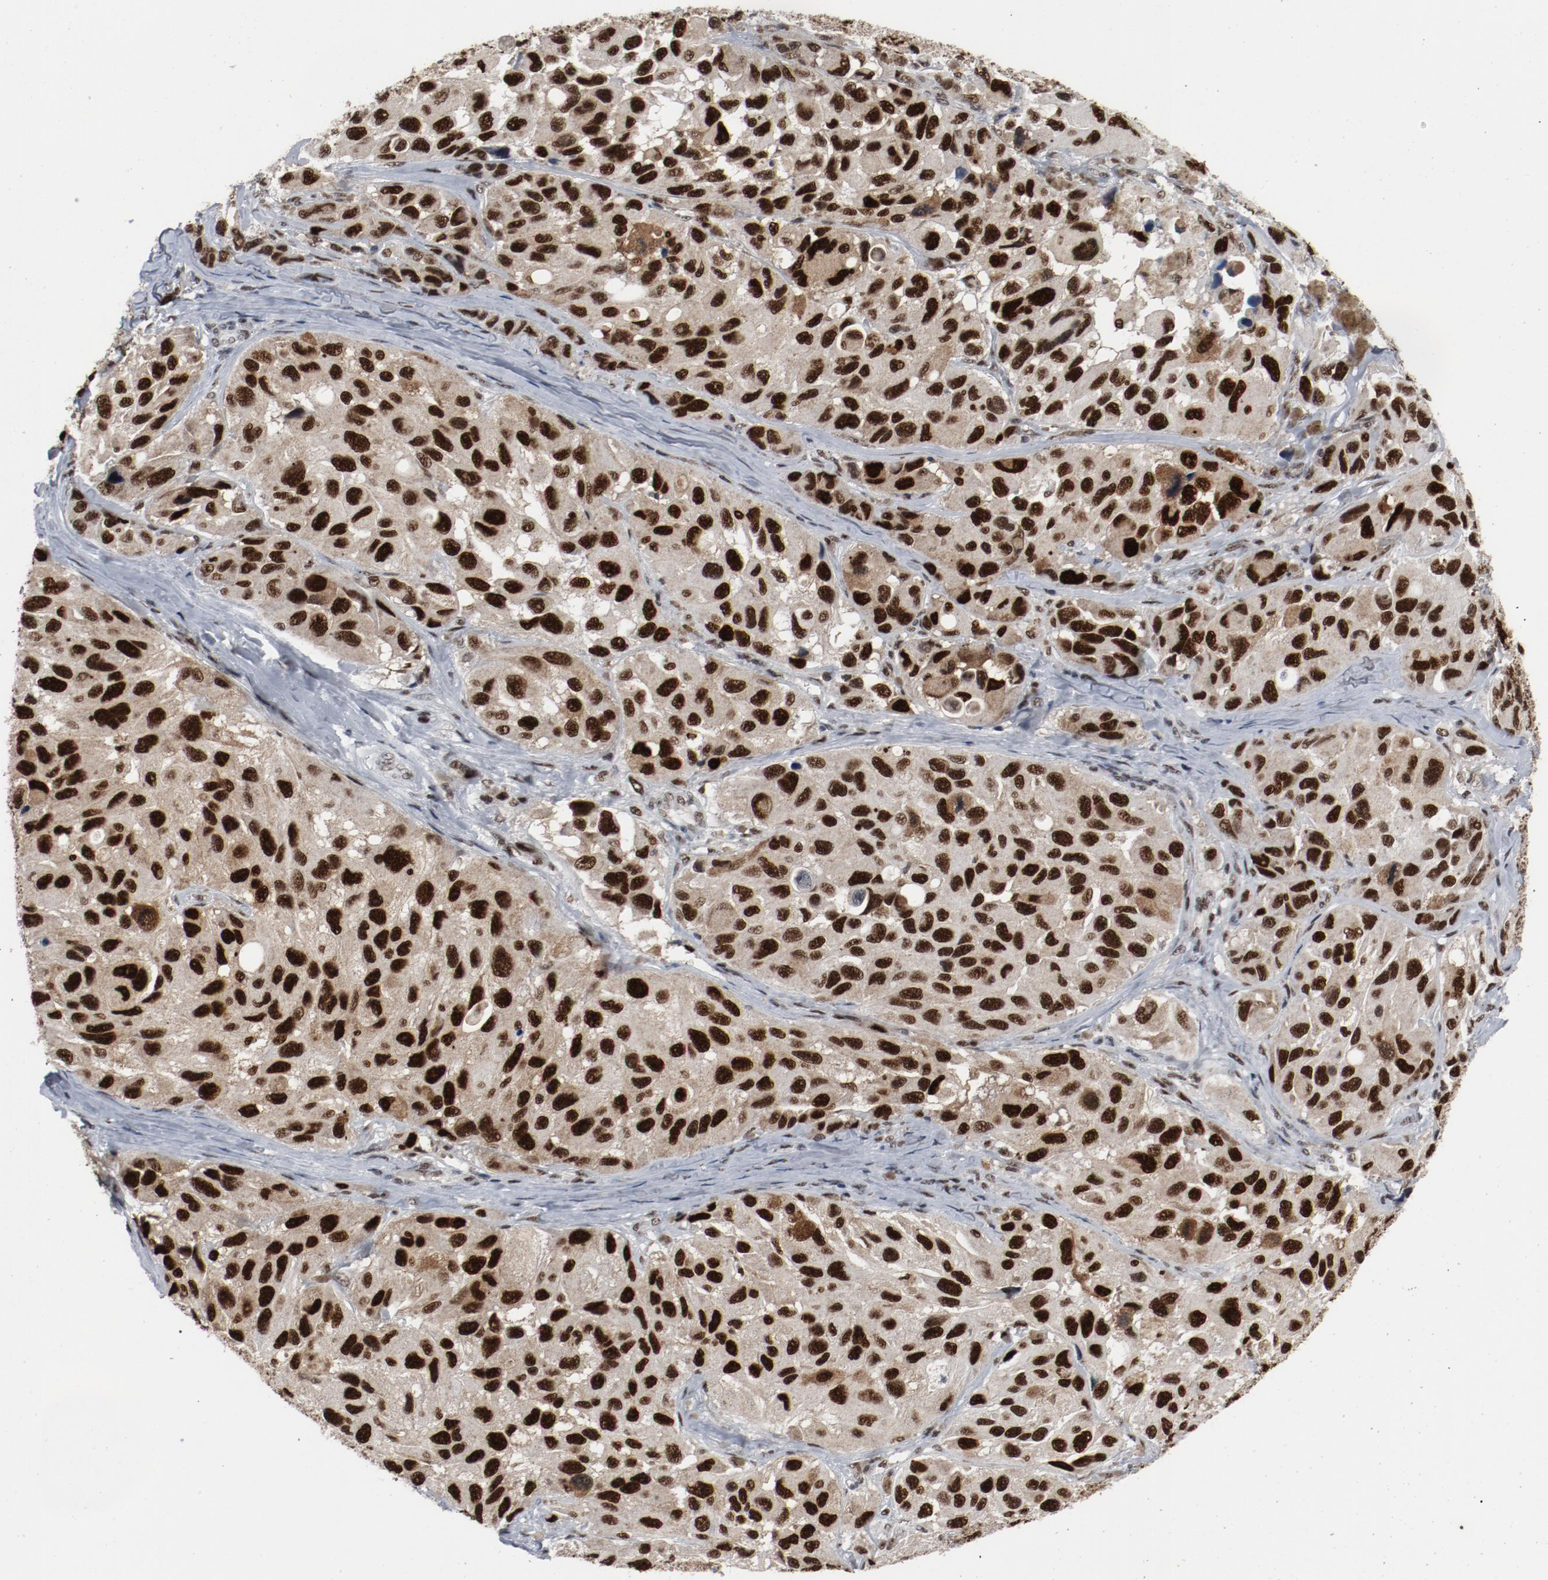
{"staining": {"intensity": "strong", "quantity": ">75%", "location": "nuclear"}, "tissue": "melanoma", "cell_type": "Tumor cells", "image_type": "cancer", "snomed": [{"axis": "morphology", "description": "Malignant melanoma, NOS"}, {"axis": "topography", "description": "Skin"}], "caption": "A high-resolution micrograph shows immunohistochemistry staining of malignant melanoma, which demonstrates strong nuclear positivity in approximately >75% of tumor cells.", "gene": "JMJD6", "patient": {"sex": "female", "age": 73}}